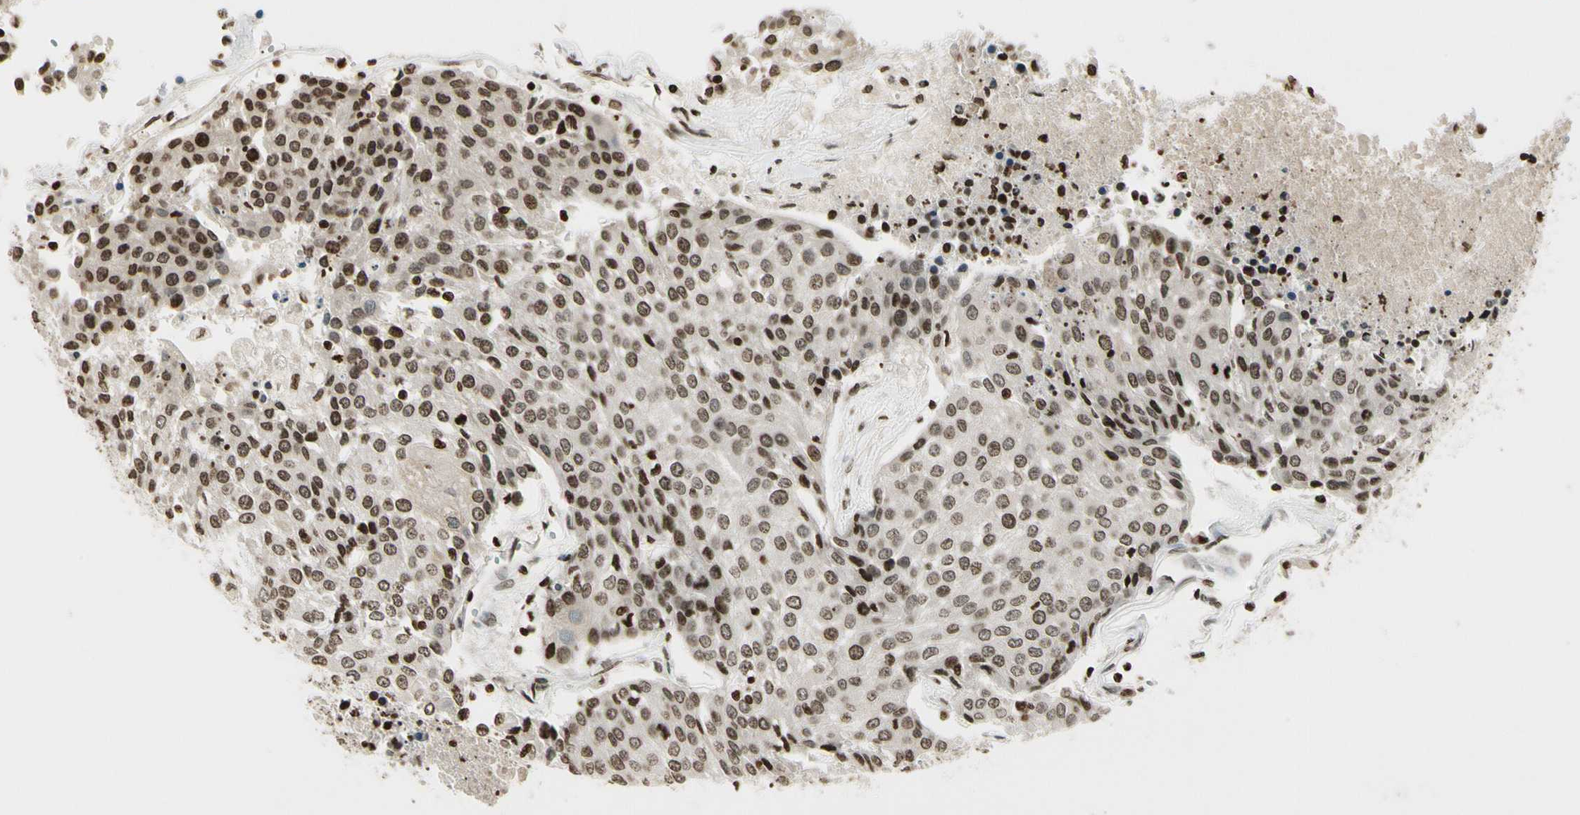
{"staining": {"intensity": "moderate", "quantity": "25%-75%", "location": "nuclear"}, "tissue": "urothelial cancer", "cell_type": "Tumor cells", "image_type": "cancer", "snomed": [{"axis": "morphology", "description": "Urothelial carcinoma, High grade"}, {"axis": "topography", "description": "Urinary bladder"}], "caption": "Protein staining by immunohistochemistry (IHC) shows moderate nuclear expression in approximately 25%-75% of tumor cells in urothelial carcinoma (high-grade).", "gene": "RORA", "patient": {"sex": "female", "age": 85}}